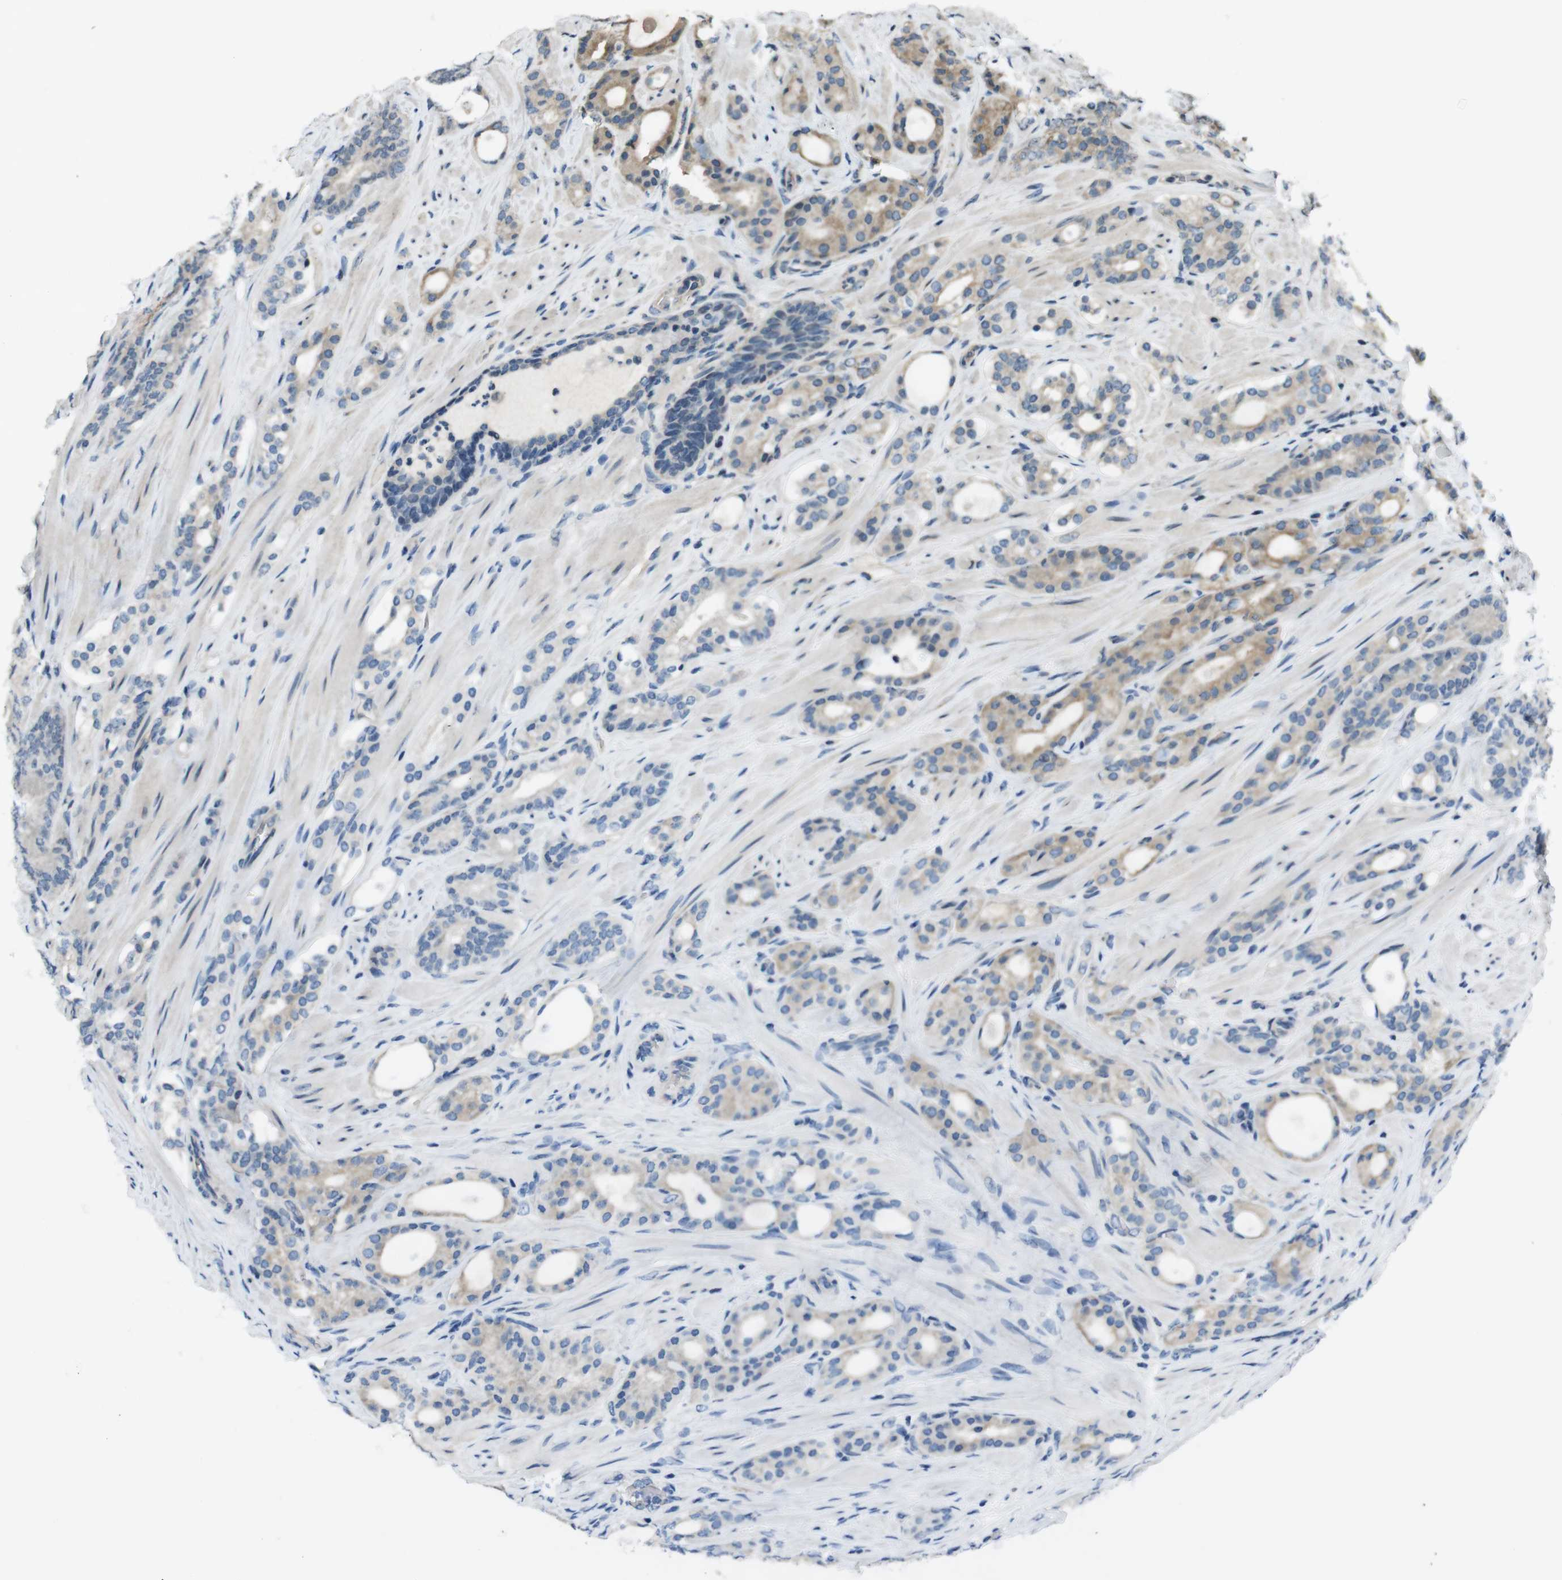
{"staining": {"intensity": "weak", "quantity": "25%-75%", "location": "cytoplasmic/membranous"}, "tissue": "prostate cancer", "cell_type": "Tumor cells", "image_type": "cancer", "snomed": [{"axis": "morphology", "description": "Adenocarcinoma, Low grade"}, {"axis": "topography", "description": "Prostate"}], "caption": "Immunohistochemical staining of human adenocarcinoma (low-grade) (prostate) shows low levels of weak cytoplasmic/membranous positivity in approximately 25%-75% of tumor cells.", "gene": "TIAM2", "patient": {"sex": "male", "age": 63}}